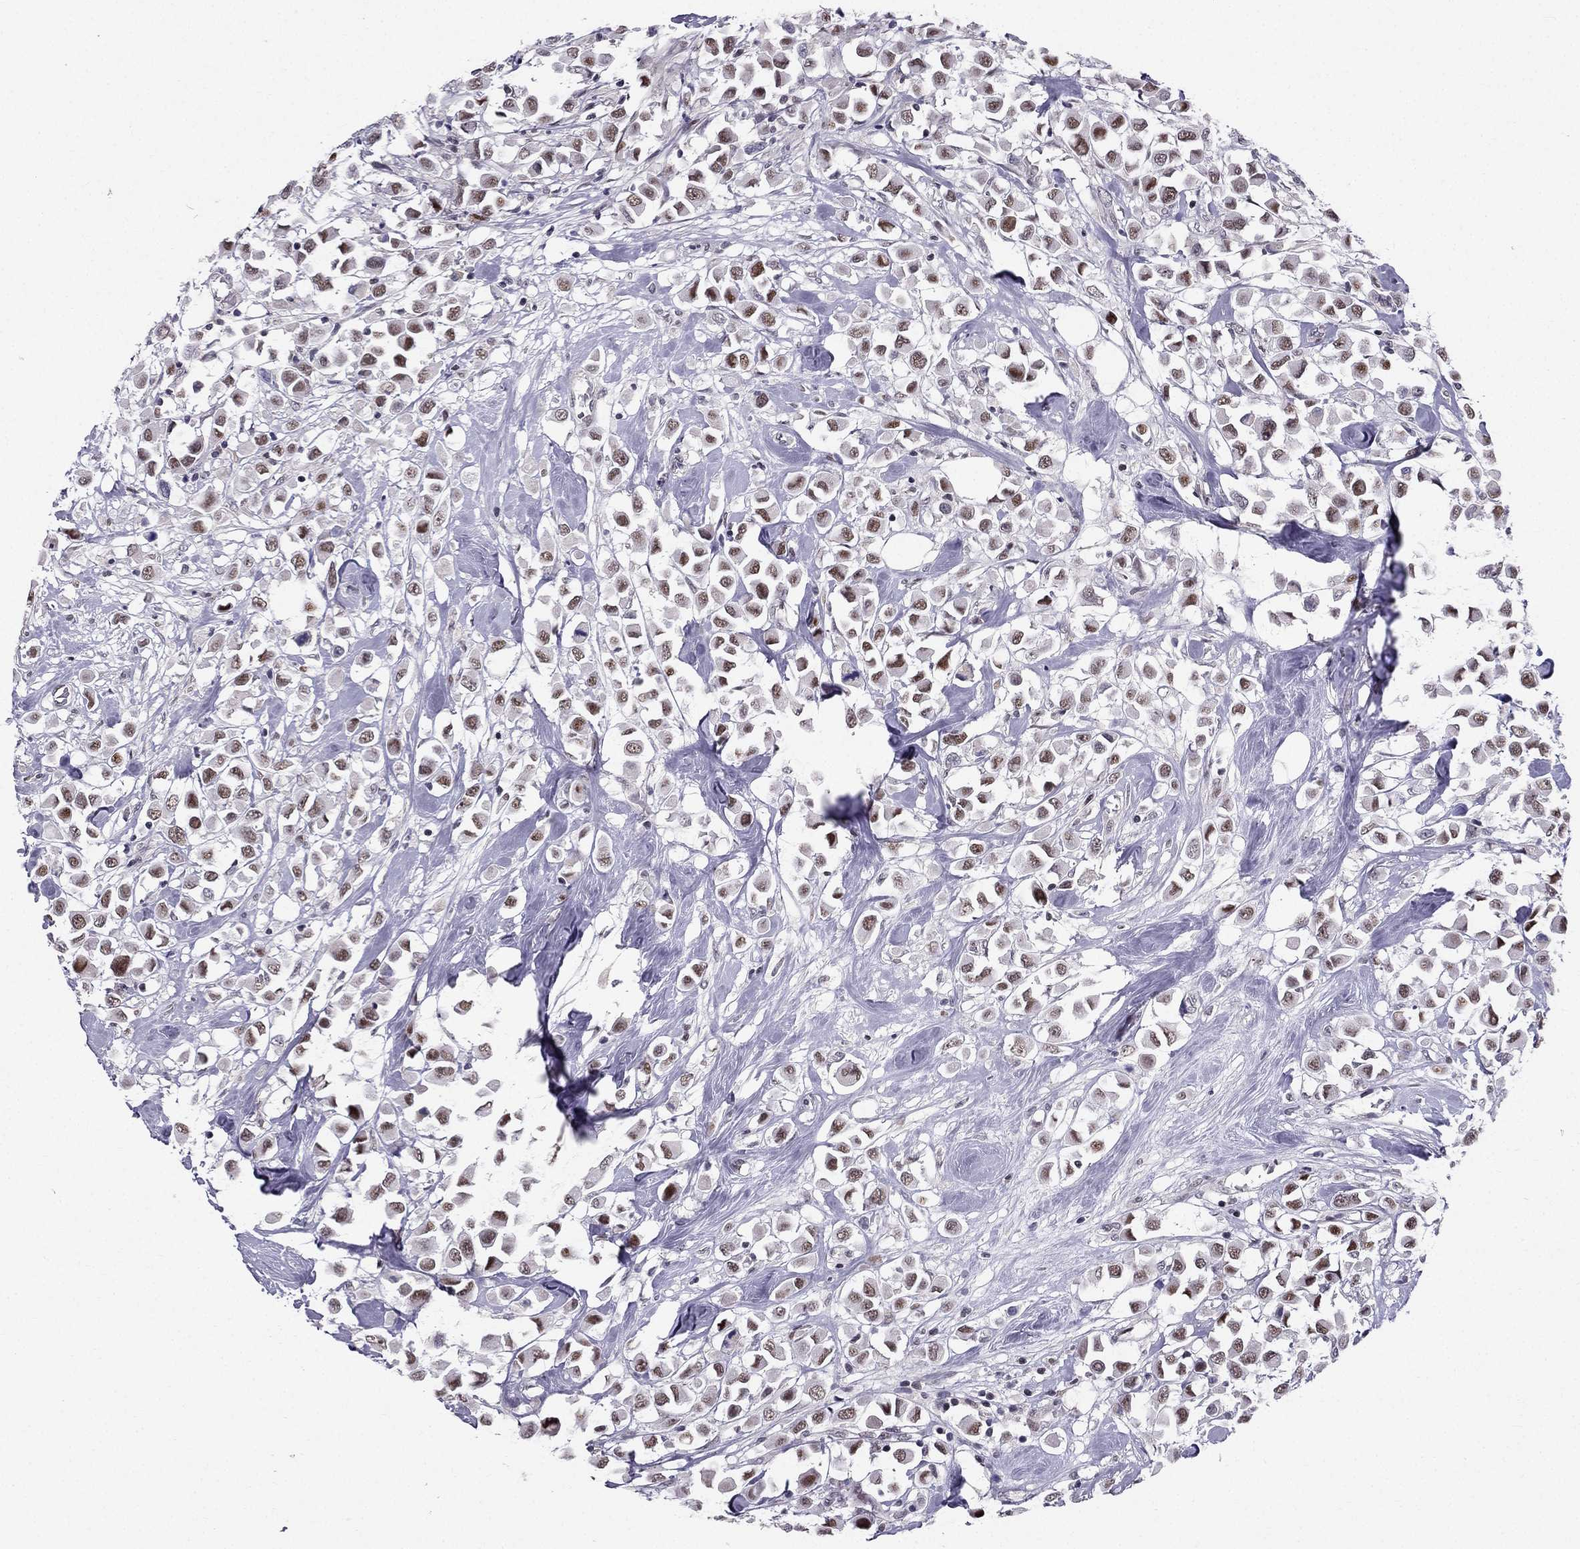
{"staining": {"intensity": "strong", "quantity": "<25%", "location": "nuclear"}, "tissue": "breast cancer", "cell_type": "Tumor cells", "image_type": "cancer", "snomed": [{"axis": "morphology", "description": "Duct carcinoma"}, {"axis": "topography", "description": "Breast"}], "caption": "Strong nuclear protein expression is present in about <25% of tumor cells in invasive ductal carcinoma (breast).", "gene": "RPRD2", "patient": {"sex": "female", "age": 61}}